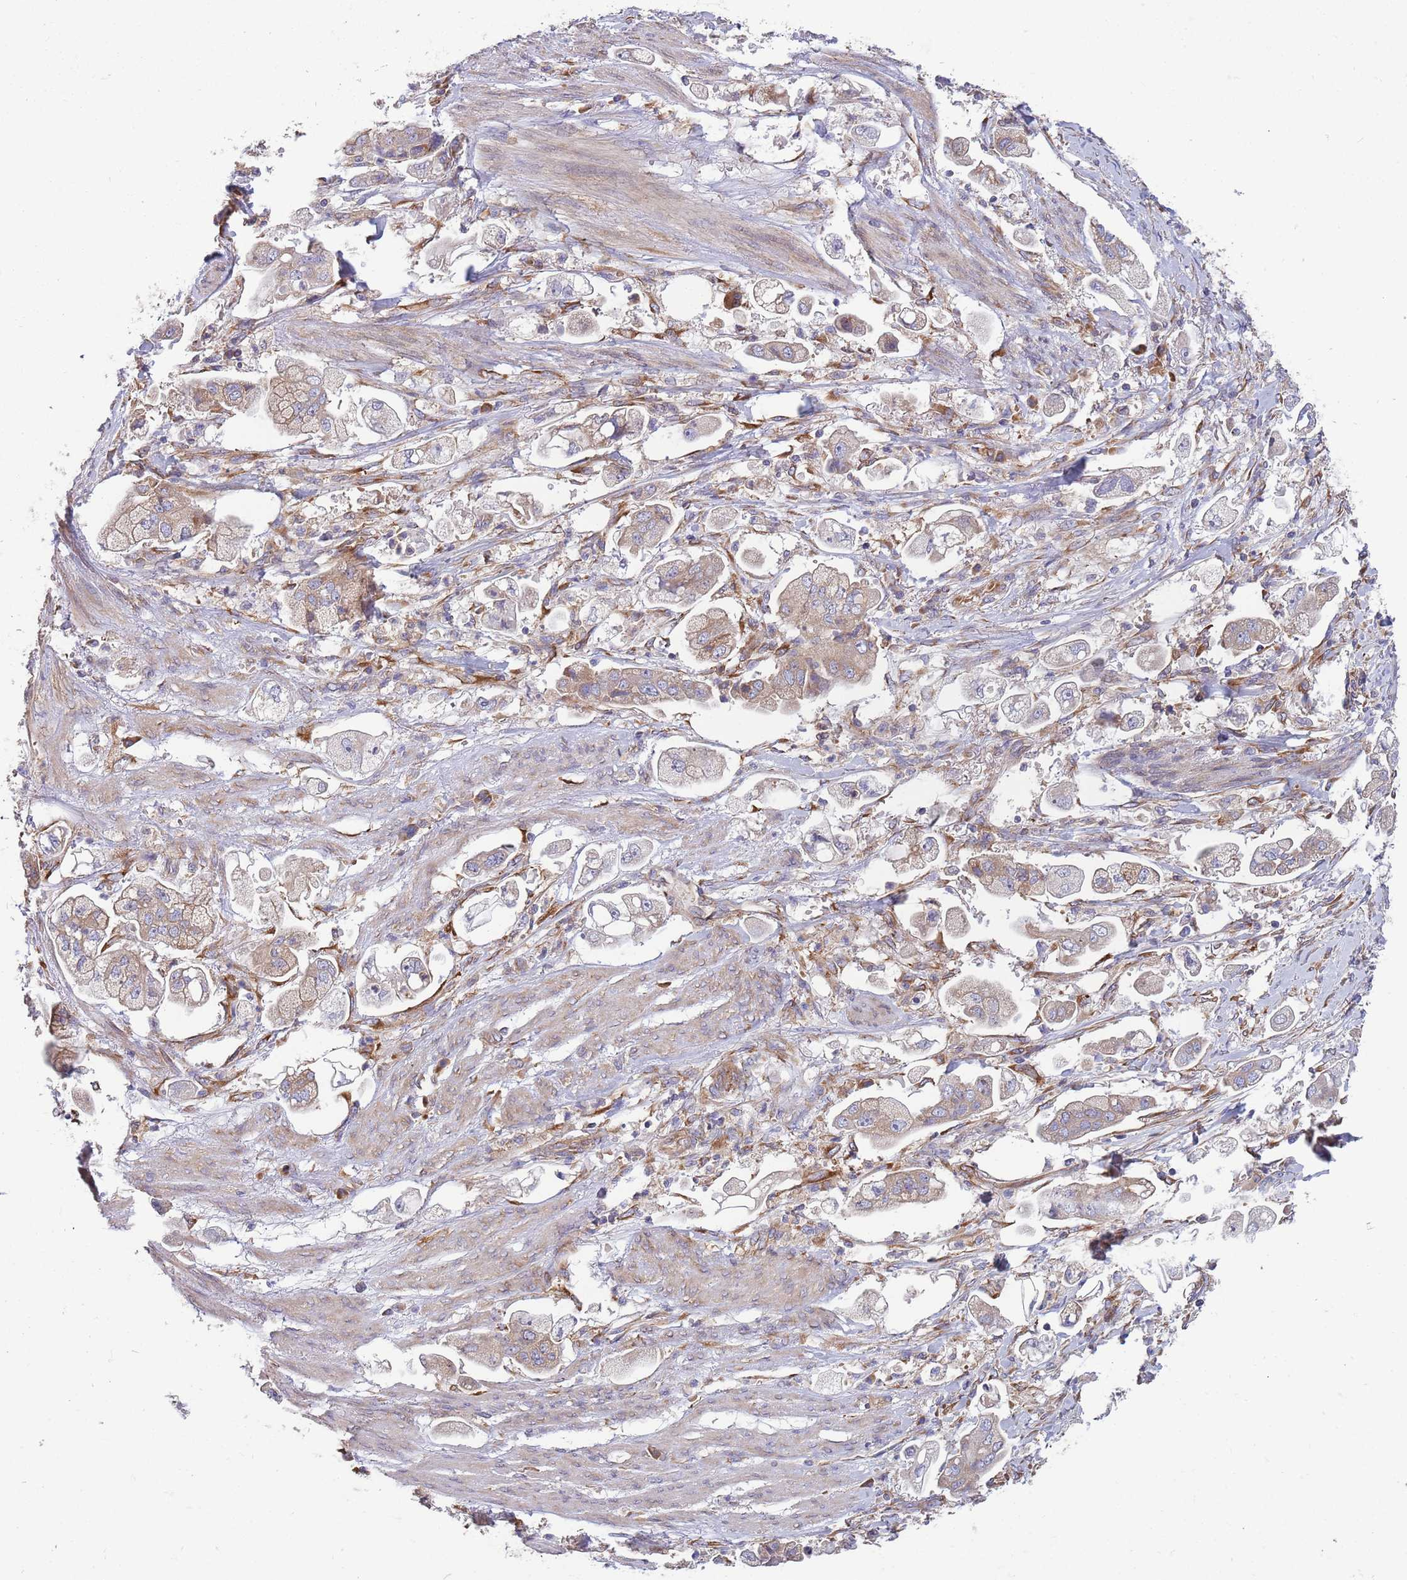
{"staining": {"intensity": "weak", "quantity": ">75%", "location": "cytoplasmic/membranous"}, "tissue": "stomach cancer", "cell_type": "Tumor cells", "image_type": "cancer", "snomed": [{"axis": "morphology", "description": "Adenocarcinoma, NOS"}, {"axis": "topography", "description": "Stomach"}], "caption": "Tumor cells display weak cytoplasmic/membranous expression in about >75% of cells in stomach cancer.", "gene": "ARMCX6", "patient": {"sex": "male", "age": 62}}